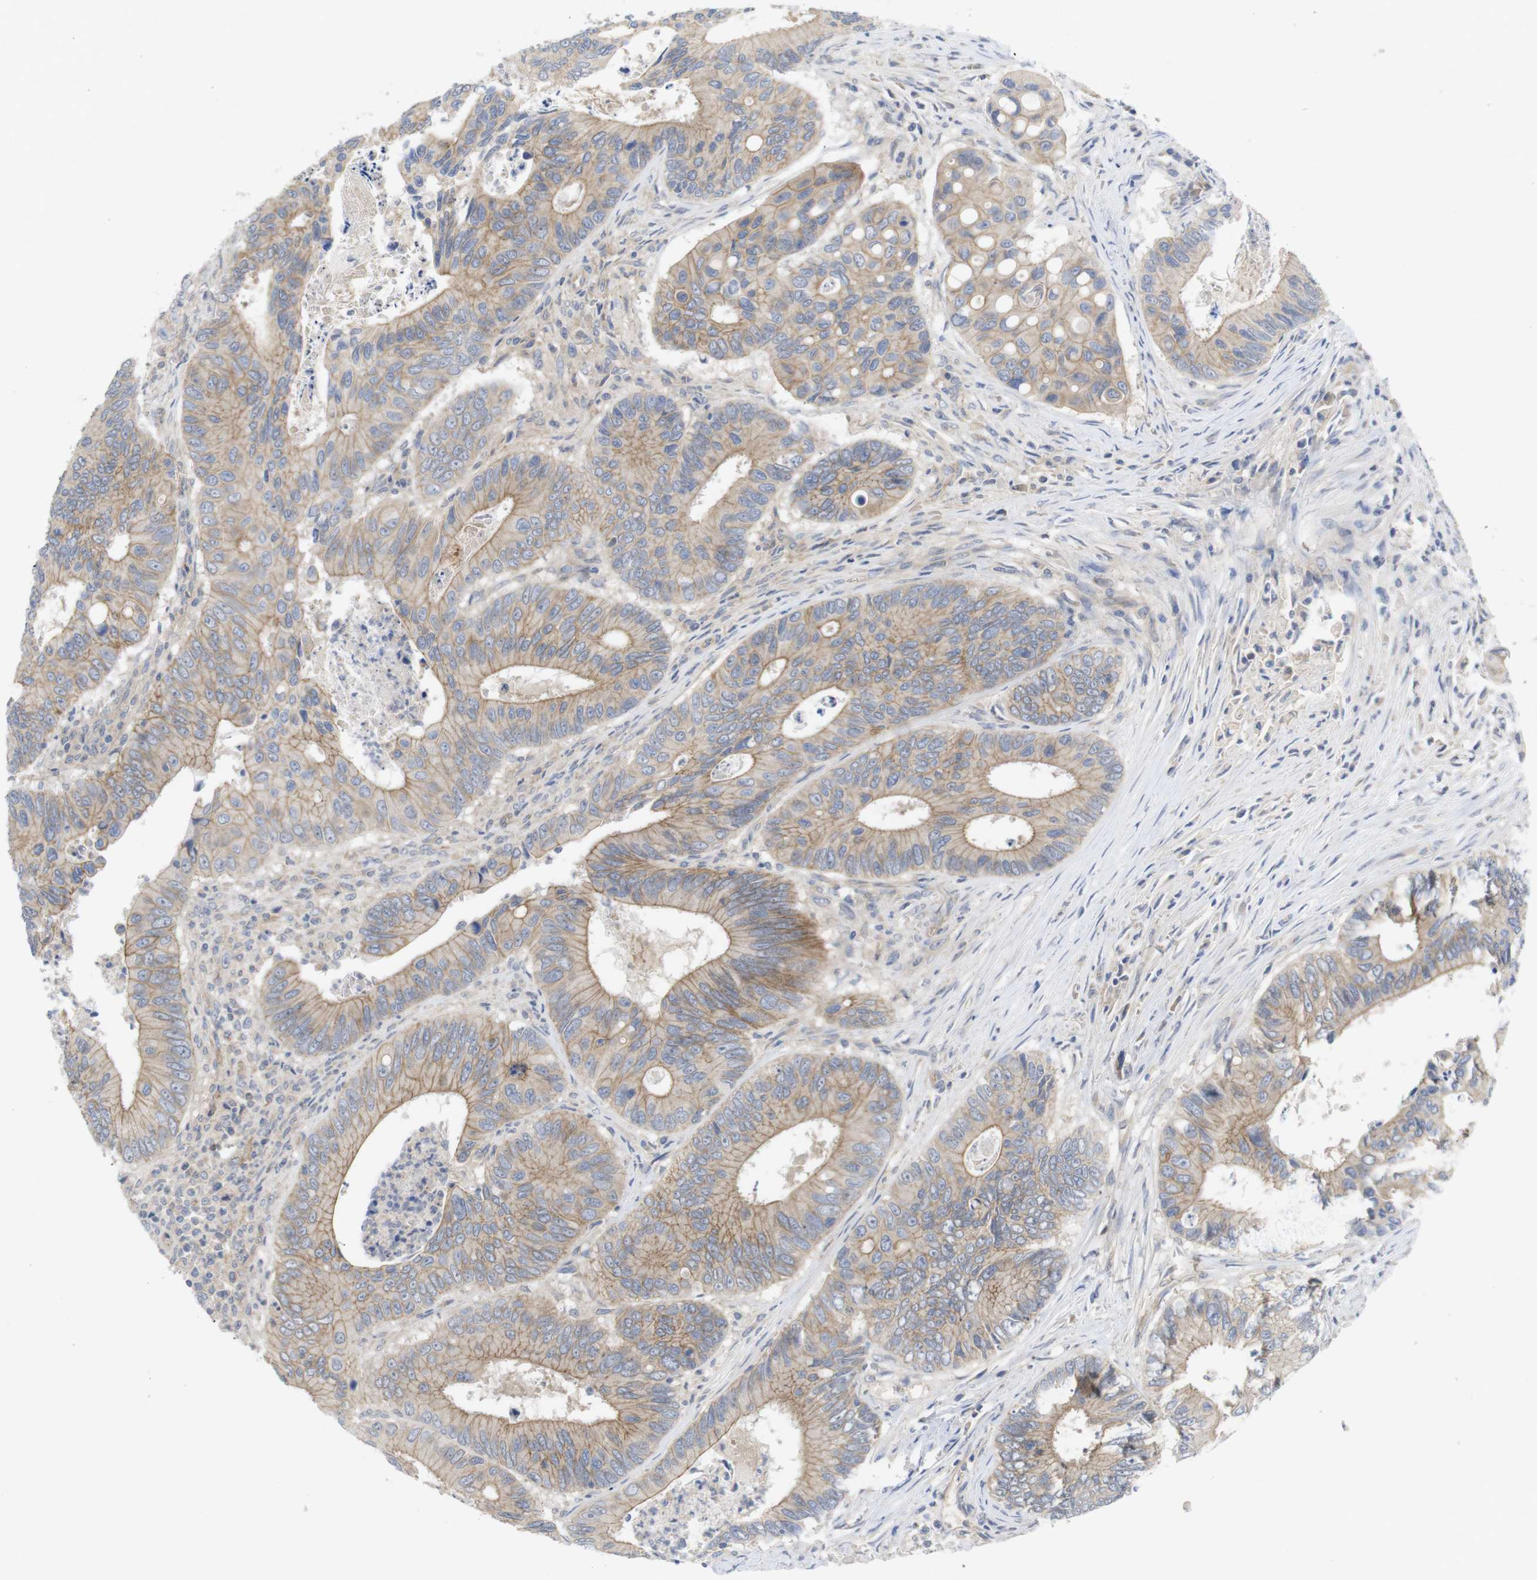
{"staining": {"intensity": "weak", "quantity": ">75%", "location": "cytoplasmic/membranous"}, "tissue": "colorectal cancer", "cell_type": "Tumor cells", "image_type": "cancer", "snomed": [{"axis": "morphology", "description": "Inflammation, NOS"}, {"axis": "morphology", "description": "Adenocarcinoma, NOS"}, {"axis": "topography", "description": "Colon"}], "caption": "Immunohistochemical staining of human colorectal cancer exhibits low levels of weak cytoplasmic/membranous positivity in about >75% of tumor cells. The staining was performed using DAB, with brown indicating positive protein expression. Nuclei are stained blue with hematoxylin.", "gene": "KIDINS220", "patient": {"sex": "male", "age": 72}}